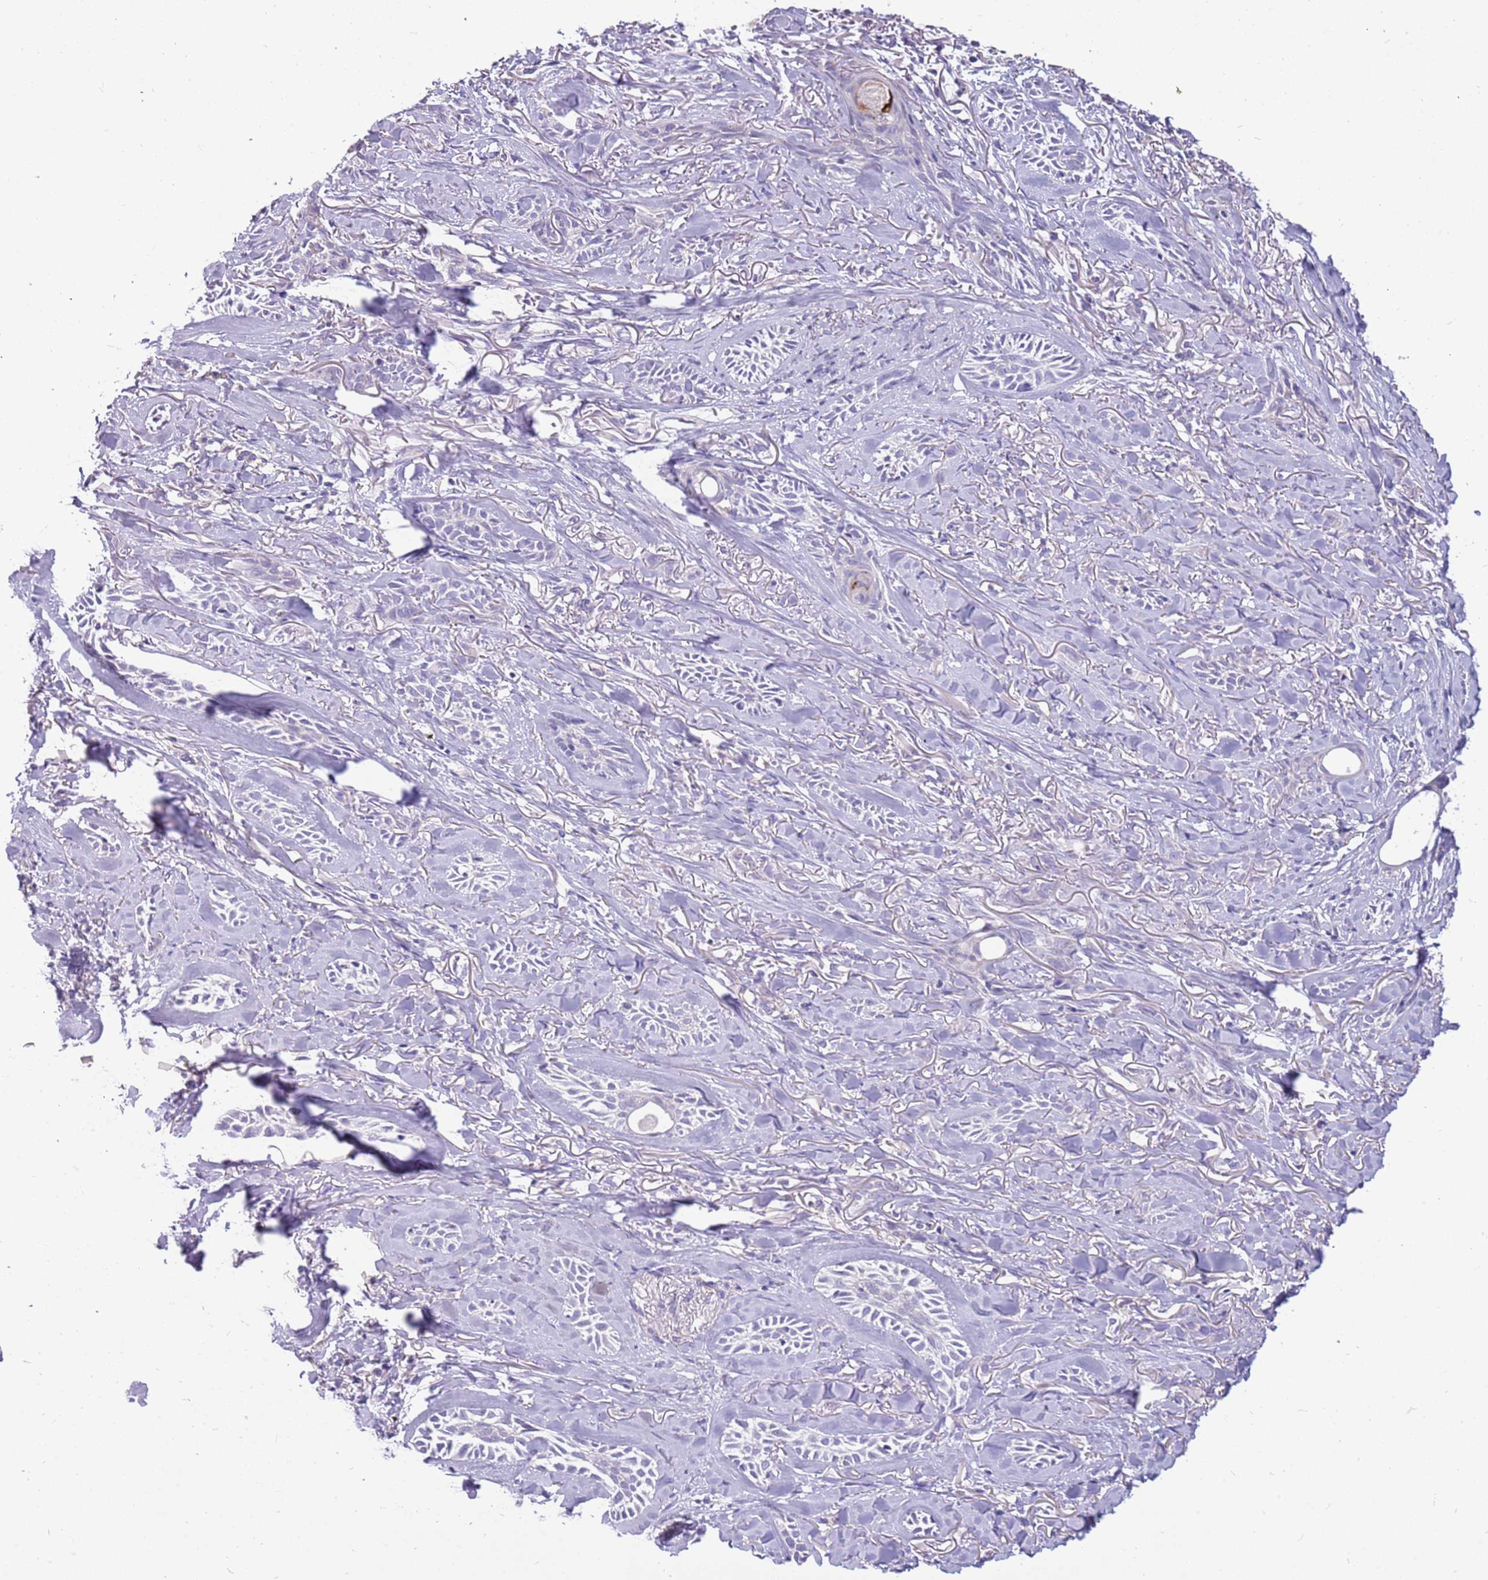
{"staining": {"intensity": "negative", "quantity": "none", "location": "none"}, "tissue": "skin cancer", "cell_type": "Tumor cells", "image_type": "cancer", "snomed": [{"axis": "morphology", "description": "Basal cell carcinoma"}, {"axis": "topography", "description": "Skin"}], "caption": "IHC of skin cancer (basal cell carcinoma) demonstrates no expression in tumor cells.", "gene": "RHCG", "patient": {"sex": "female", "age": 59}}